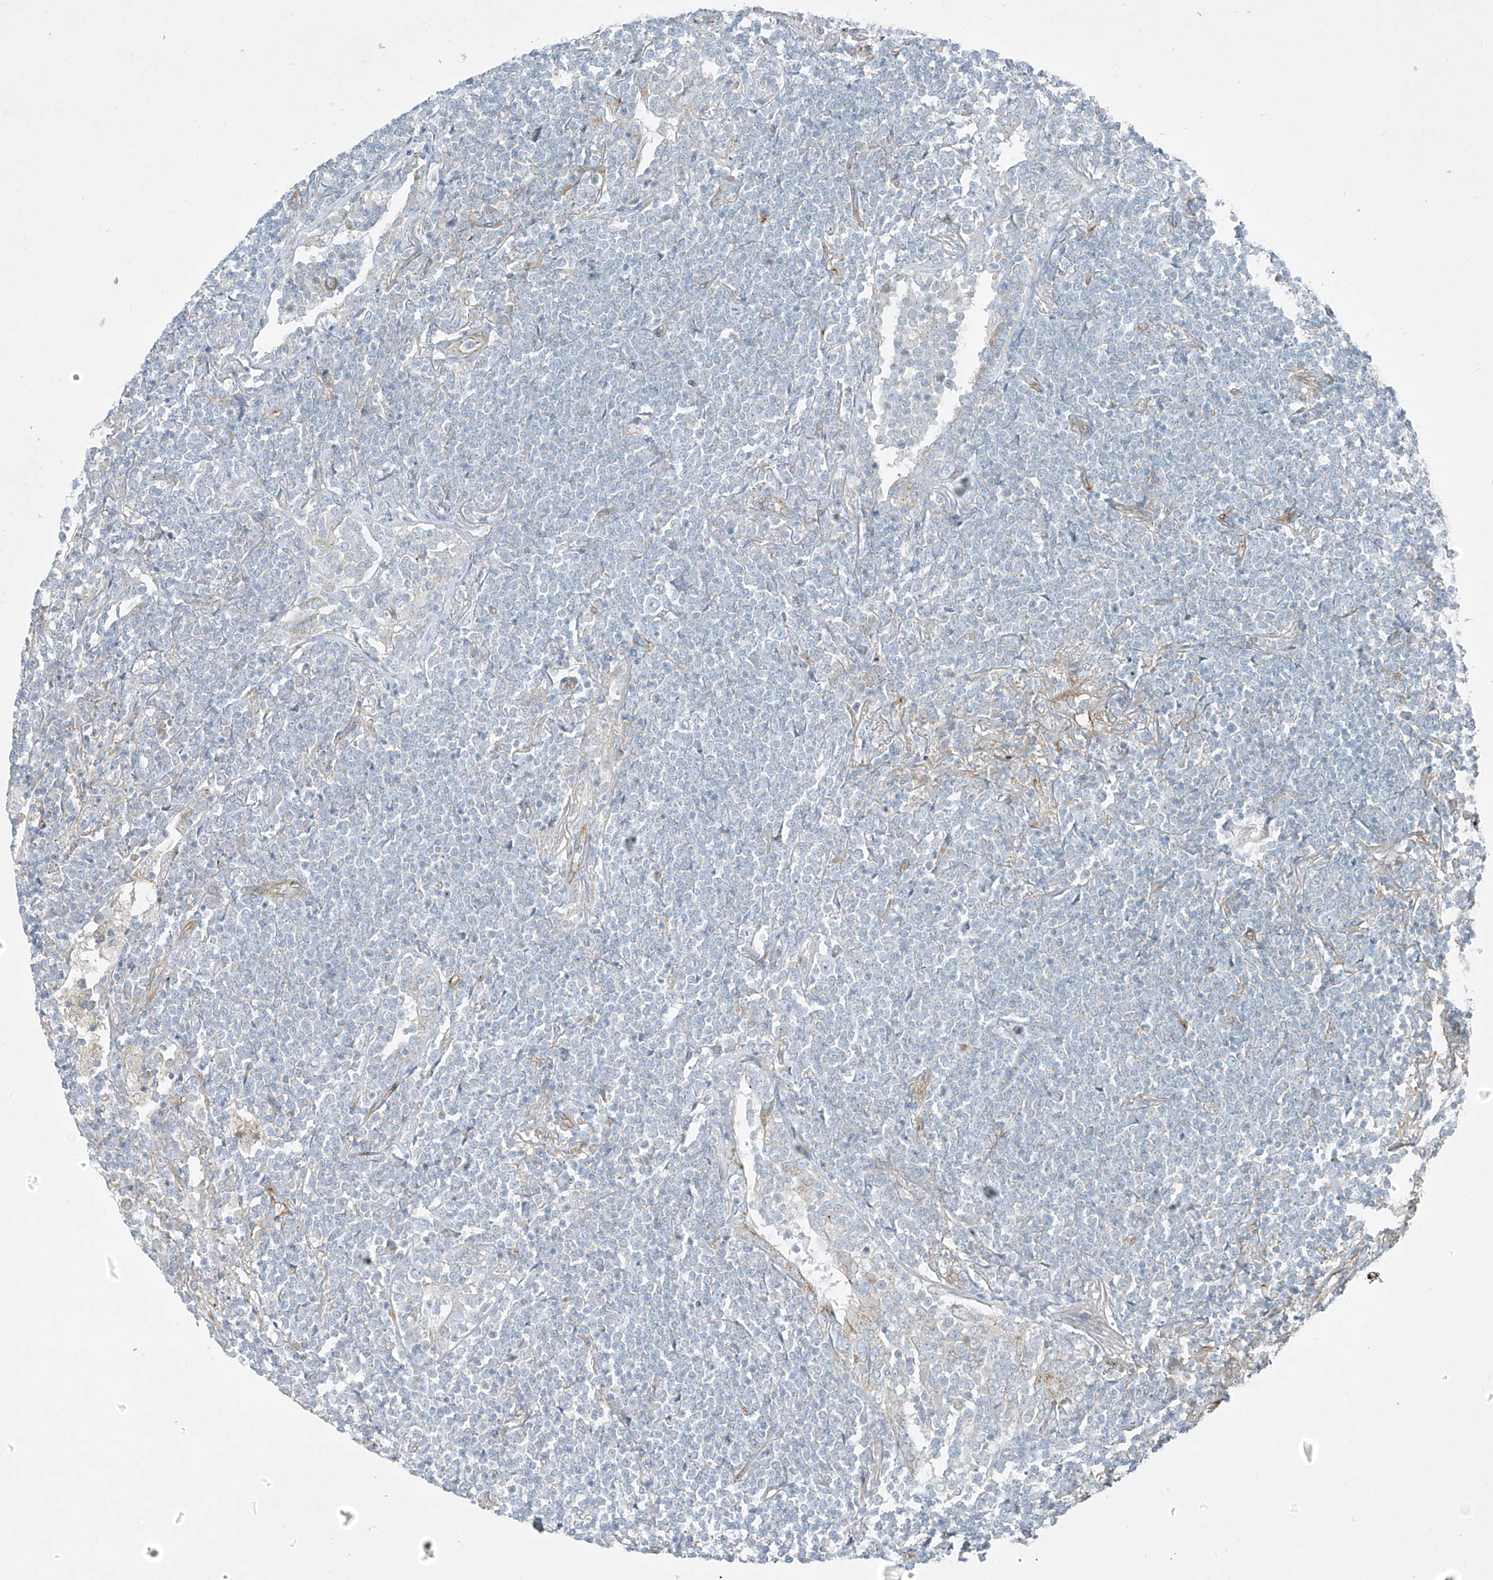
{"staining": {"intensity": "negative", "quantity": "none", "location": "none"}, "tissue": "lymphoma", "cell_type": "Tumor cells", "image_type": "cancer", "snomed": [{"axis": "morphology", "description": "Malignant lymphoma, non-Hodgkin's type, Low grade"}, {"axis": "topography", "description": "Lung"}], "caption": "Malignant lymphoma, non-Hodgkin's type (low-grade) stained for a protein using IHC exhibits no staining tumor cells.", "gene": "VAMP5", "patient": {"sex": "female", "age": 71}}